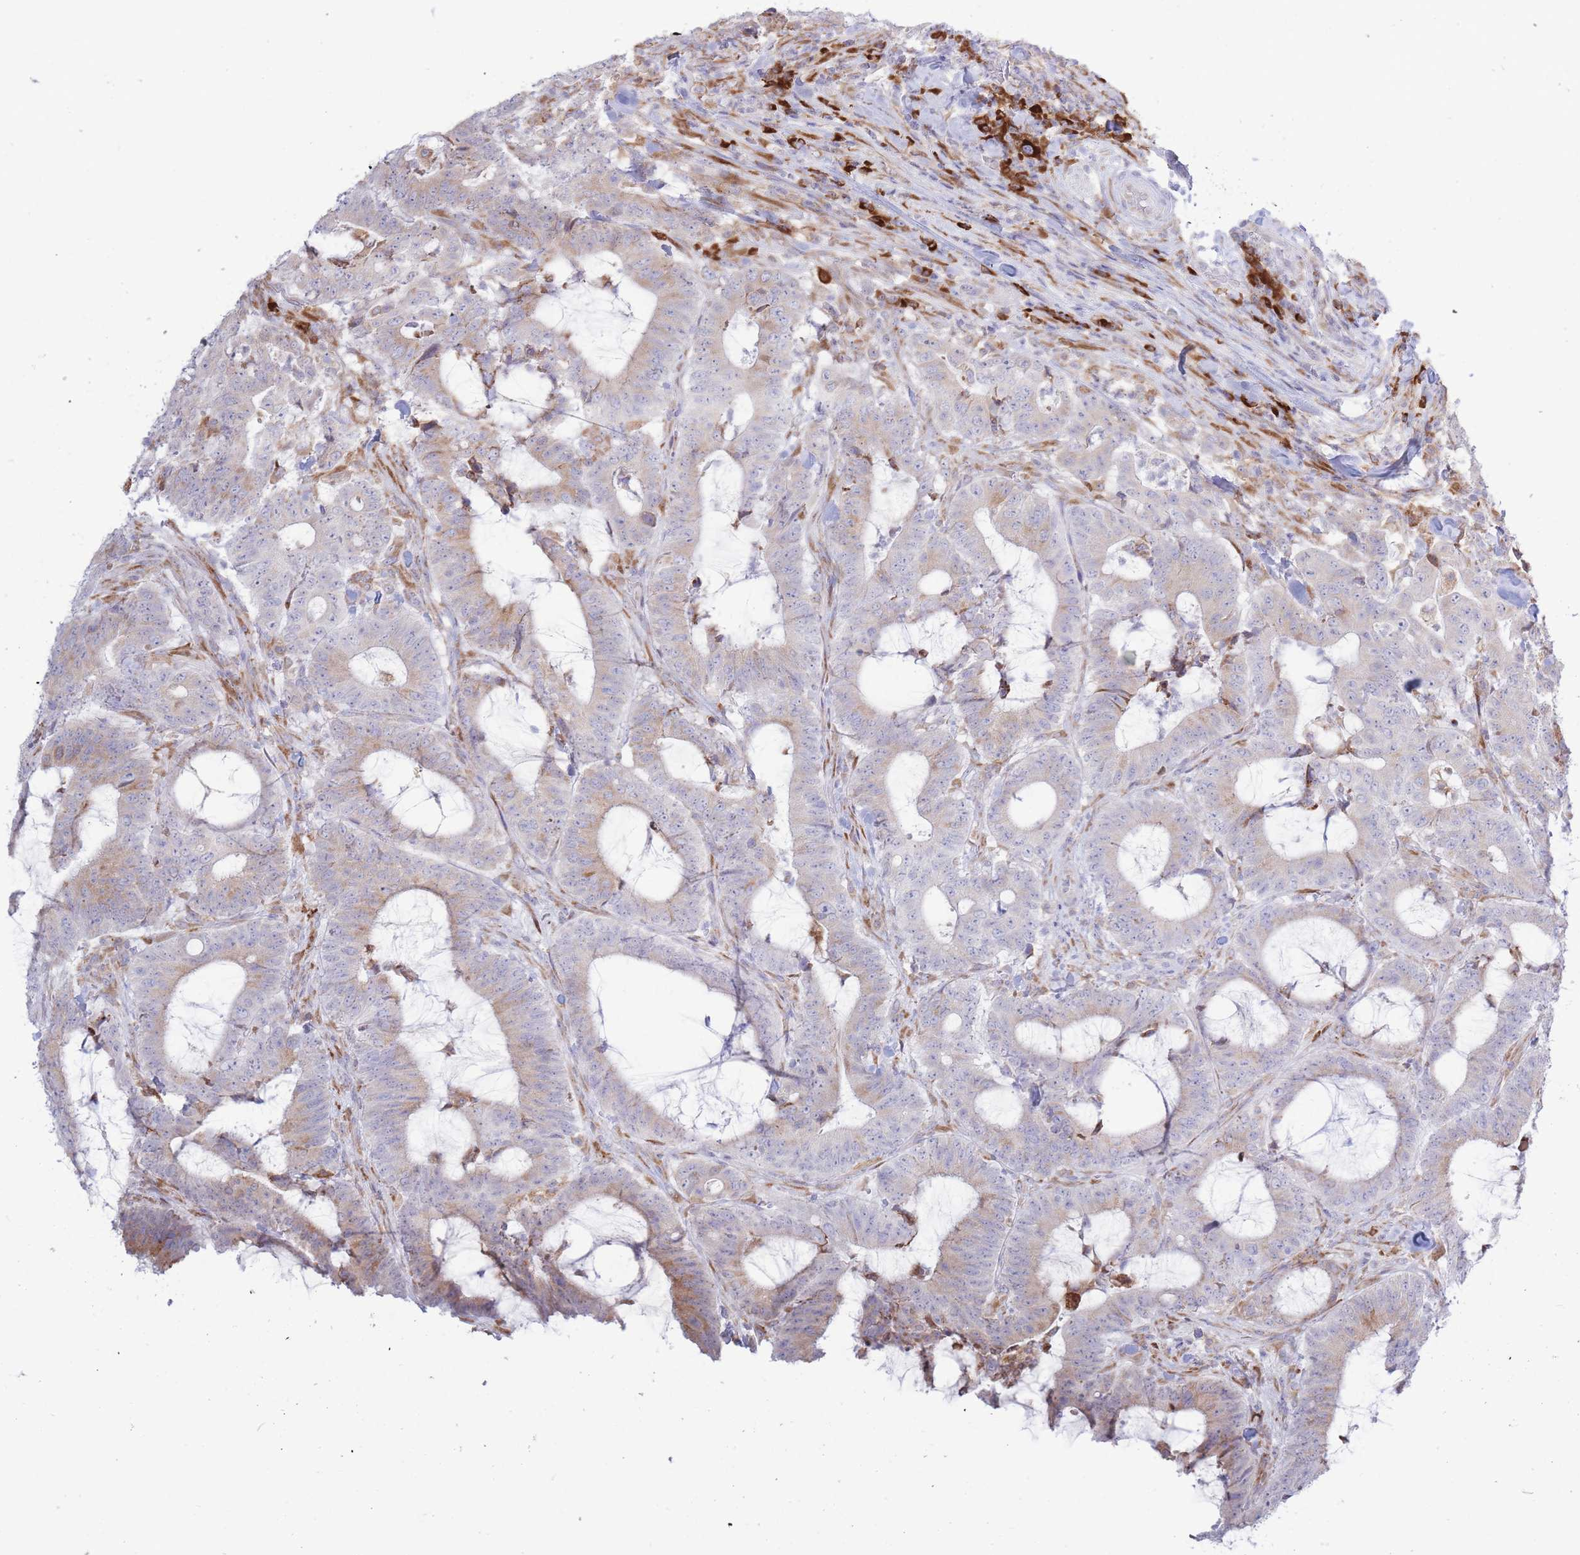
{"staining": {"intensity": "weak", "quantity": "<25%", "location": "cytoplasmic/membranous"}, "tissue": "colorectal cancer", "cell_type": "Tumor cells", "image_type": "cancer", "snomed": [{"axis": "morphology", "description": "Adenocarcinoma, NOS"}, {"axis": "topography", "description": "Colon"}], "caption": "Colorectal cancer (adenocarcinoma) was stained to show a protein in brown. There is no significant staining in tumor cells.", "gene": "MYDGF", "patient": {"sex": "female", "age": 43}}